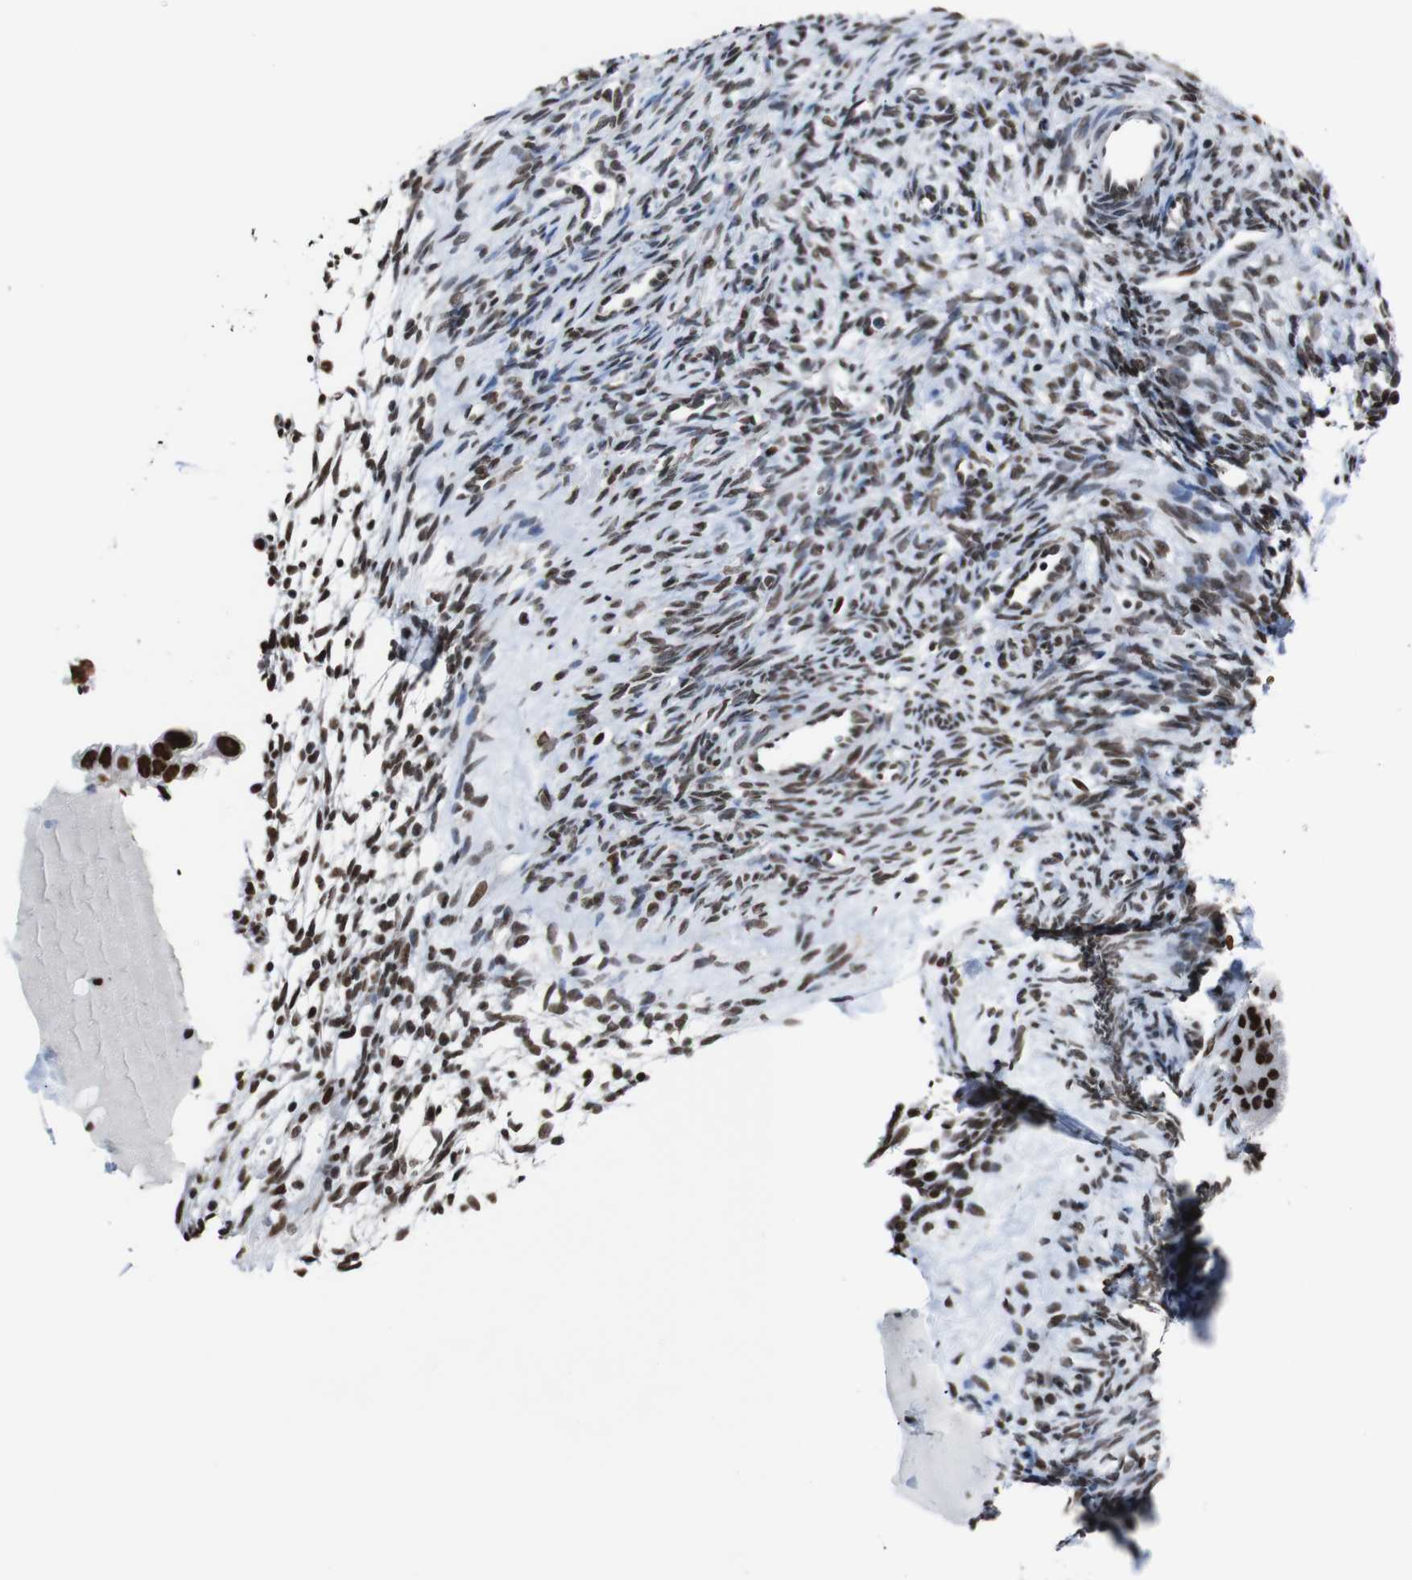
{"staining": {"intensity": "moderate", "quantity": ">75%", "location": "nuclear"}, "tissue": "ovary", "cell_type": "Ovarian stroma cells", "image_type": "normal", "snomed": [{"axis": "morphology", "description": "Normal tissue, NOS"}, {"axis": "topography", "description": "Ovary"}], "caption": "A photomicrograph of ovary stained for a protein displays moderate nuclear brown staining in ovarian stroma cells.", "gene": "ROMO1", "patient": {"sex": "female", "age": 33}}